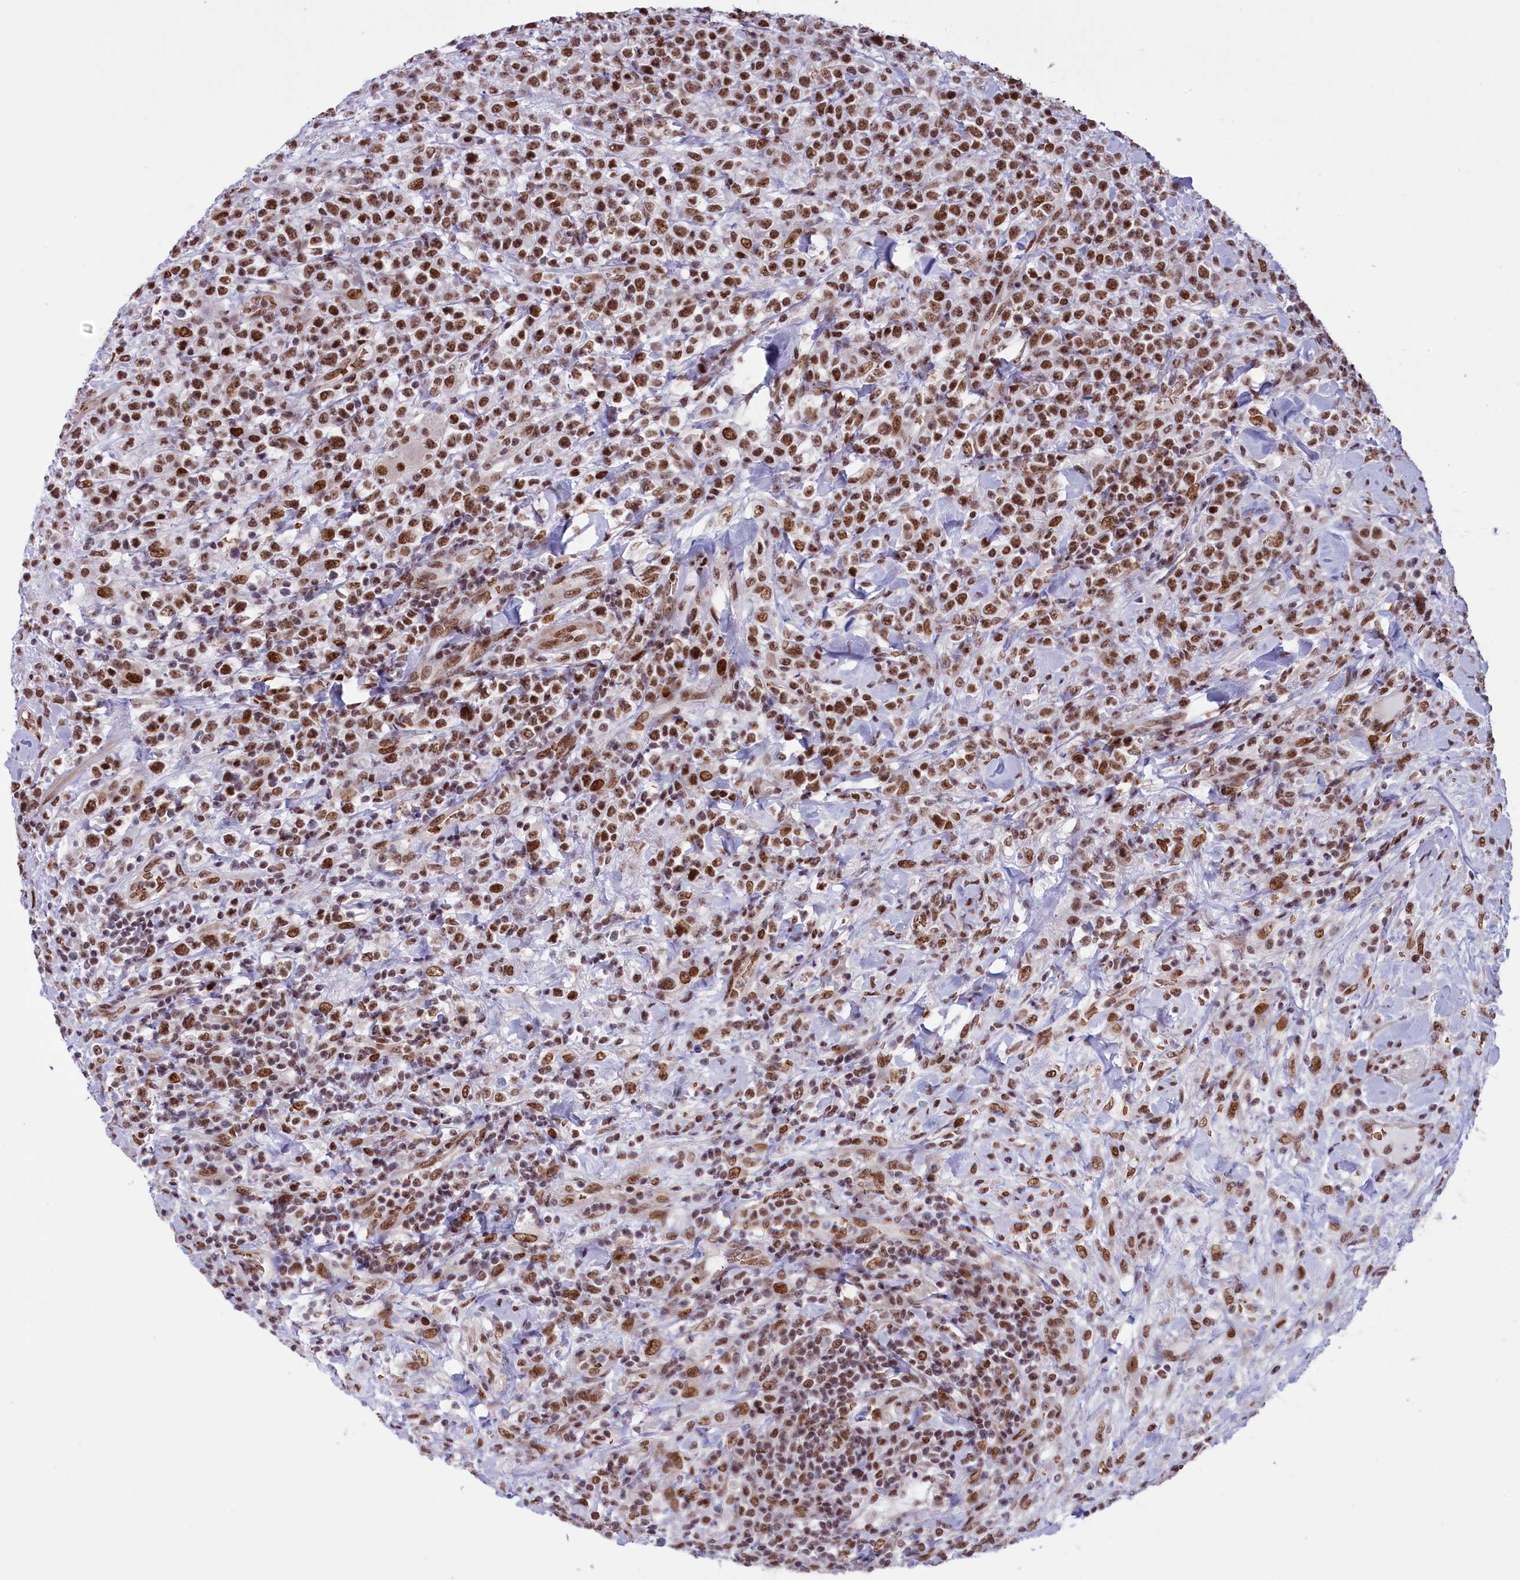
{"staining": {"intensity": "moderate", "quantity": ">75%", "location": "nuclear"}, "tissue": "lymphoma", "cell_type": "Tumor cells", "image_type": "cancer", "snomed": [{"axis": "morphology", "description": "Malignant lymphoma, non-Hodgkin's type, High grade"}, {"axis": "topography", "description": "Colon"}], "caption": "Brown immunohistochemical staining in lymphoma displays moderate nuclear staining in approximately >75% of tumor cells.", "gene": "MPHOSPH8", "patient": {"sex": "female", "age": 53}}